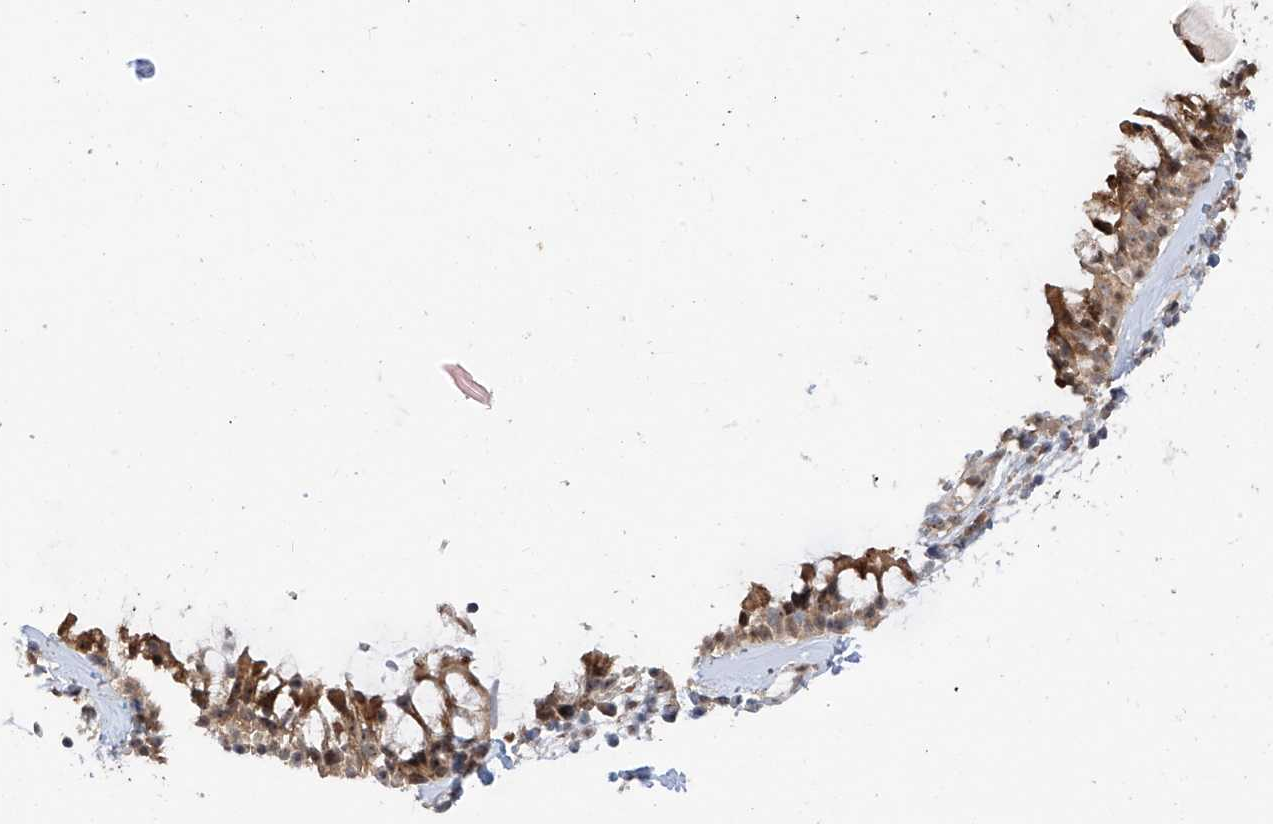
{"staining": {"intensity": "moderate", "quantity": ">75%", "location": "cytoplasmic/membranous,nuclear"}, "tissue": "nasopharynx", "cell_type": "Respiratory epithelial cells", "image_type": "normal", "snomed": [{"axis": "morphology", "description": "Normal tissue, NOS"}, {"axis": "morphology", "description": "Inflammation, NOS"}, {"axis": "morphology", "description": "Malignant melanoma, Metastatic site"}, {"axis": "topography", "description": "Nasopharynx"}], "caption": "Nasopharynx stained with DAB (3,3'-diaminobenzidine) immunohistochemistry (IHC) displays medium levels of moderate cytoplasmic/membranous,nuclear positivity in about >75% of respiratory epithelial cells.", "gene": "C1orf131", "patient": {"sex": "male", "age": 70}}